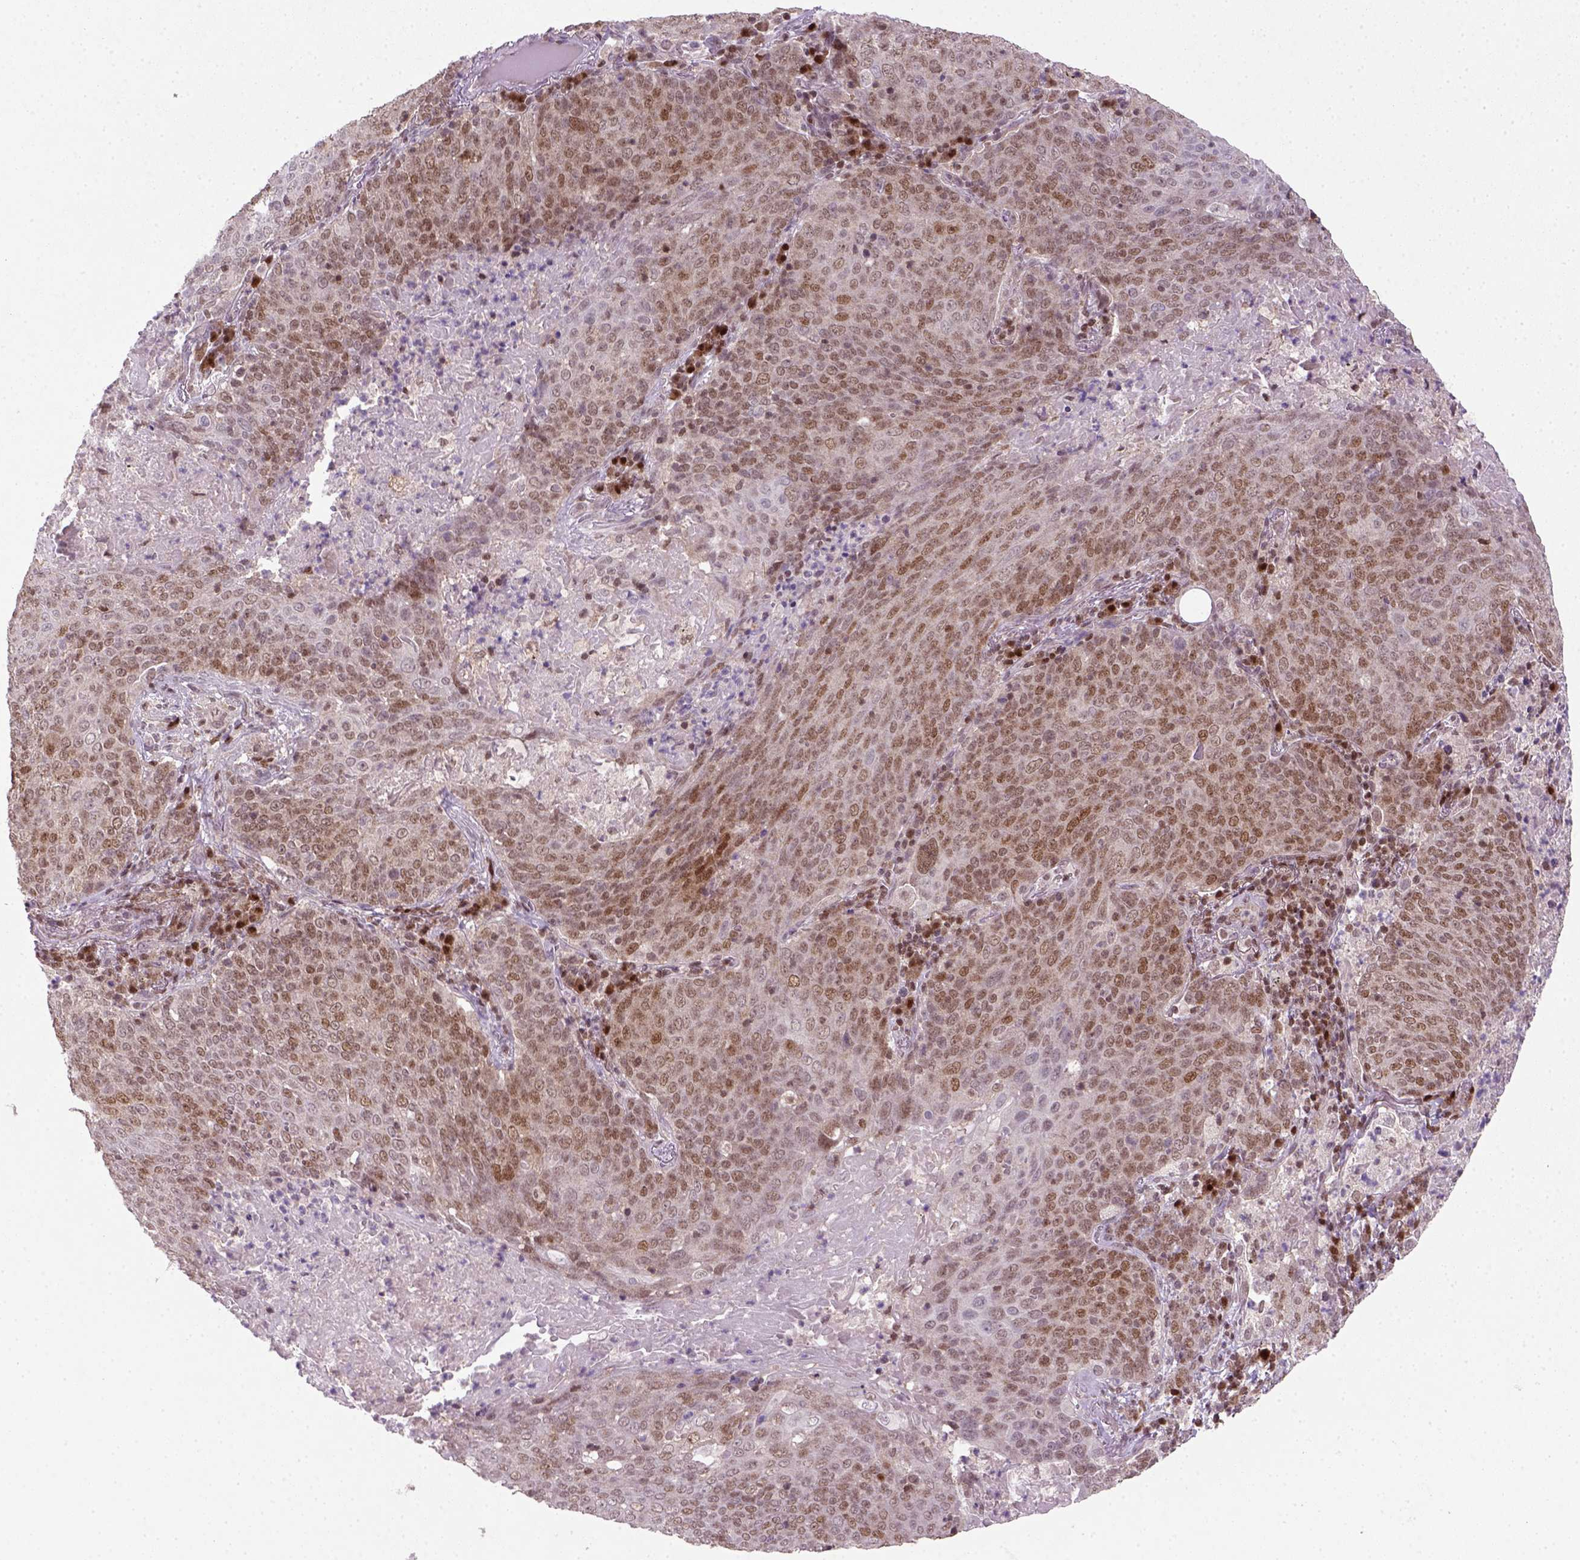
{"staining": {"intensity": "moderate", "quantity": ">75%", "location": "nuclear"}, "tissue": "lung cancer", "cell_type": "Tumor cells", "image_type": "cancer", "snomed": [{"axis": "morphology", "description": "Squamous cell carcinoma, NOS"}, {"axis": "topography", "description": "Lung"}], "caption": "Protein expression analysis of lung cancer shows moderate nuclear positivity in approximately >75% of tumor cells.", "gene": "MGMT", "patient": {"sex": "male", "age": 82}}